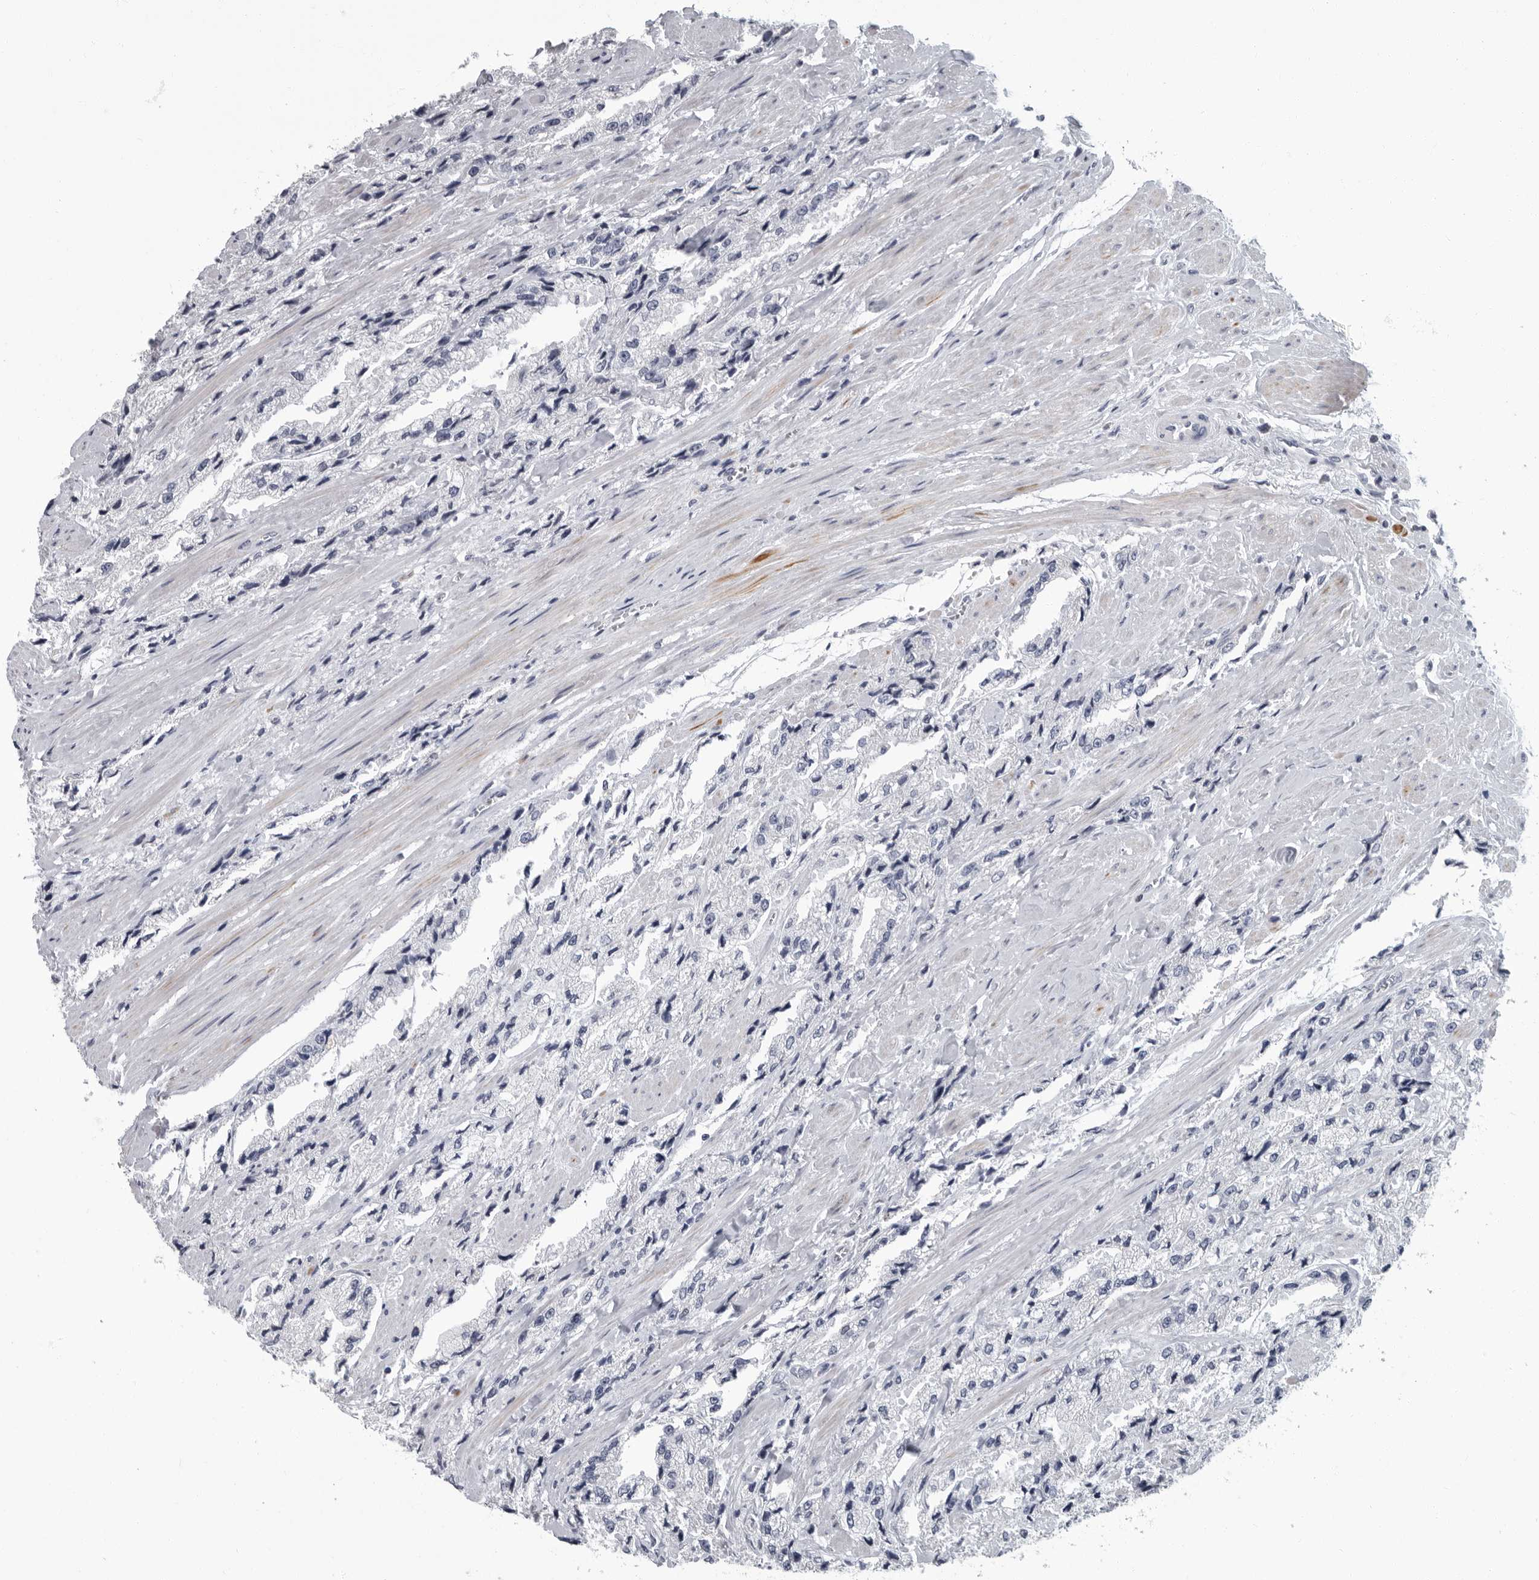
{"staining": {"intensity": "negative", "quantity": "none", "location": "none"}, "tissue": "prostate cancer", "cell_type": "Tumor cells", "image_type": "cancer", "snomed": [{"axis": "morphology", "description": "Adenocarcinoma, High grade"}, {"axis": "topography", "description": "Prostate"}], "caption": "The immunohistochemistry micrograph has no significant positivity in tumor cells of prostate cancer tissue. (DAB immunohistochemistry (IHC) visualized using brightfield microscopy, high magnification).", "gene": "SLC25A39", "patient": {"sex": "male", "age": 58}}